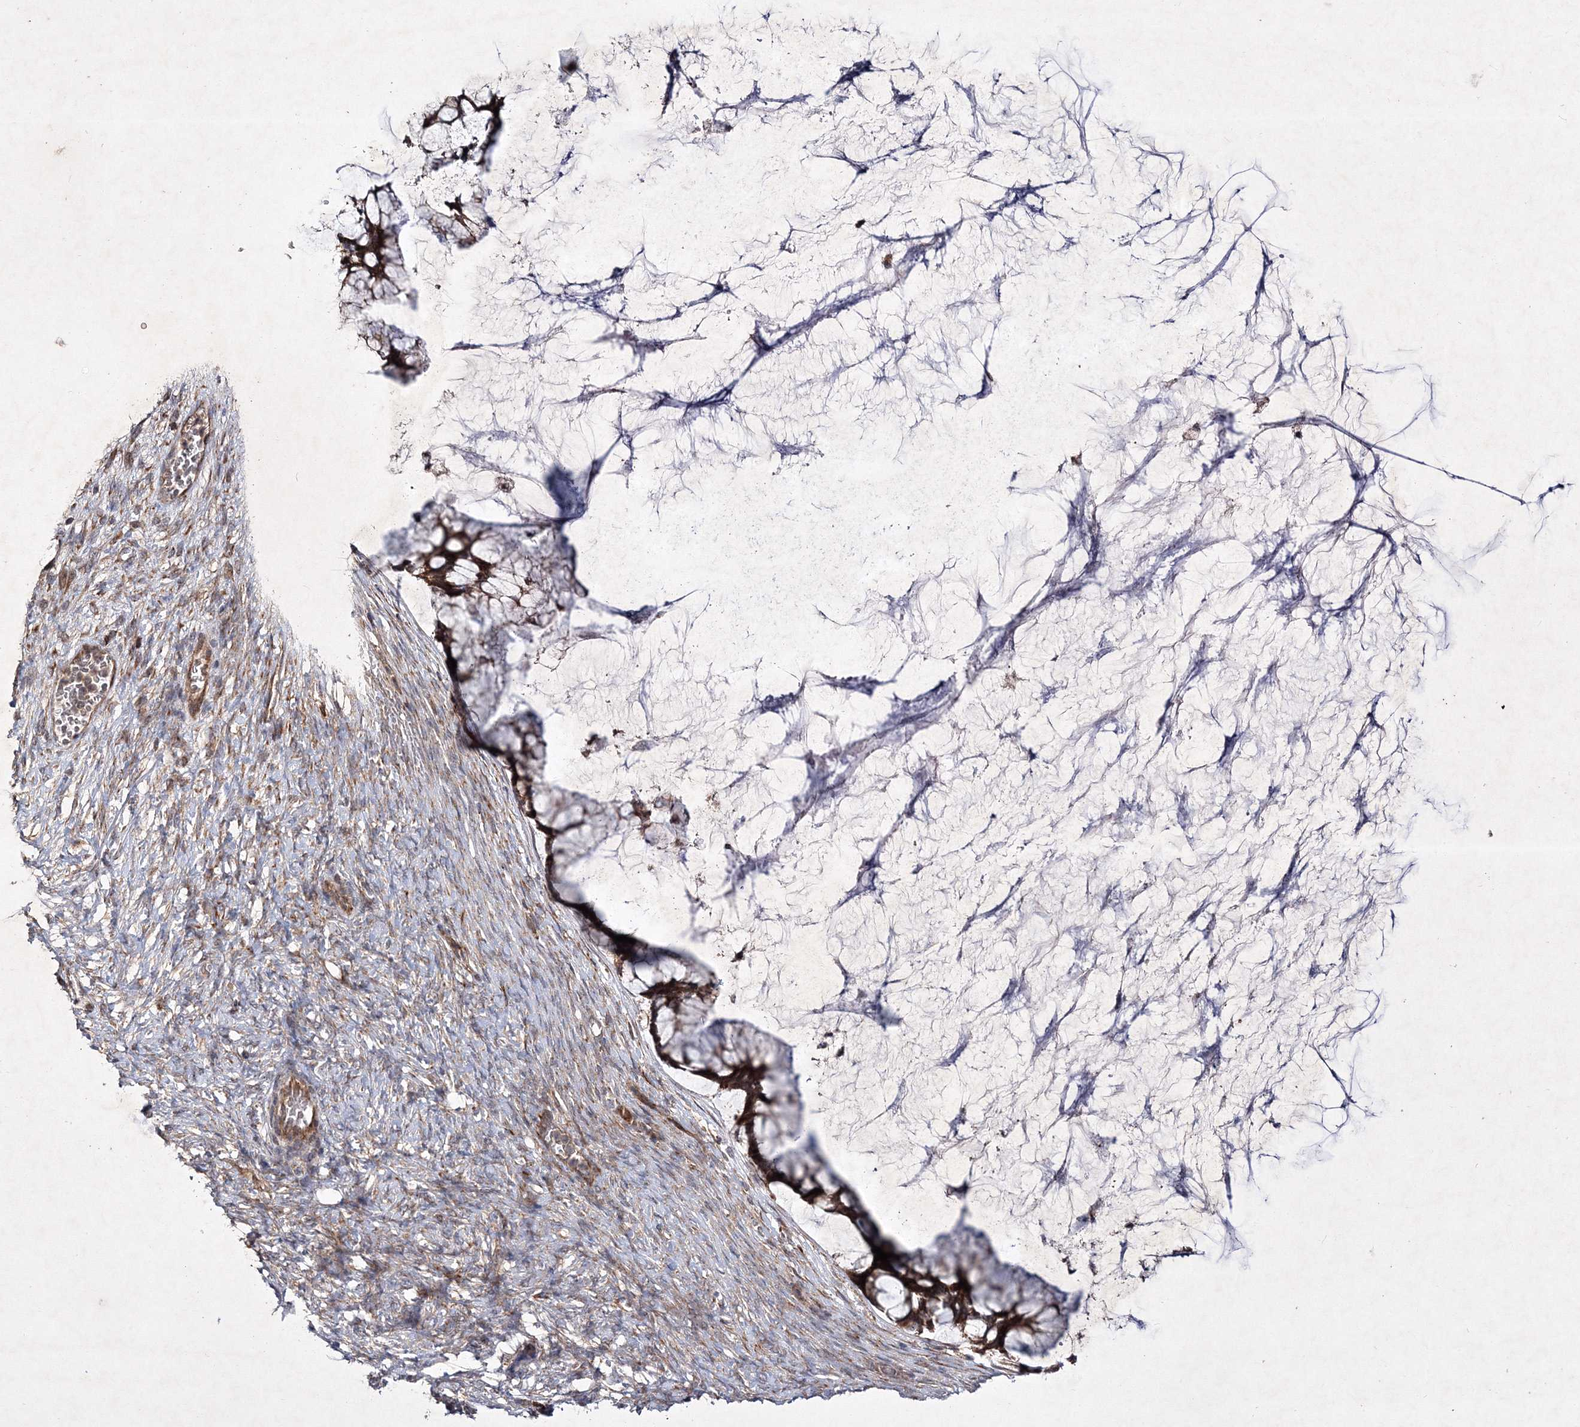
{"staining": {"intensity": "strong", "quantity": ">75%", "location": "cytoplasmic/membranous"}, "tissue": "ovarian cancer", "cell_type": "Tumor cells", "image_type": "cancer", "snomed": [{"axis": "morphology", "description": "Cystadenocarcinoma, mucinous, NOS"}, {"axis": "topography", "description": "Ovary"}], "caption": "Immunohistochemistry staining of mucinous cystadenocarcinoma (ovarian), which demonstrates high levels of strong cytoplasmic/membranous expression in about >75% of tumor cells indicating strong cytoplasmic/membranous protein staining. The staining was performed using DAB (3,3'-diaminobenzidine) (brown) for protein detection and nuclei were counterstained in hematoxylin (blue).", "gene": "SCRN3", "patient": {"sex": "female", "age": 42}}